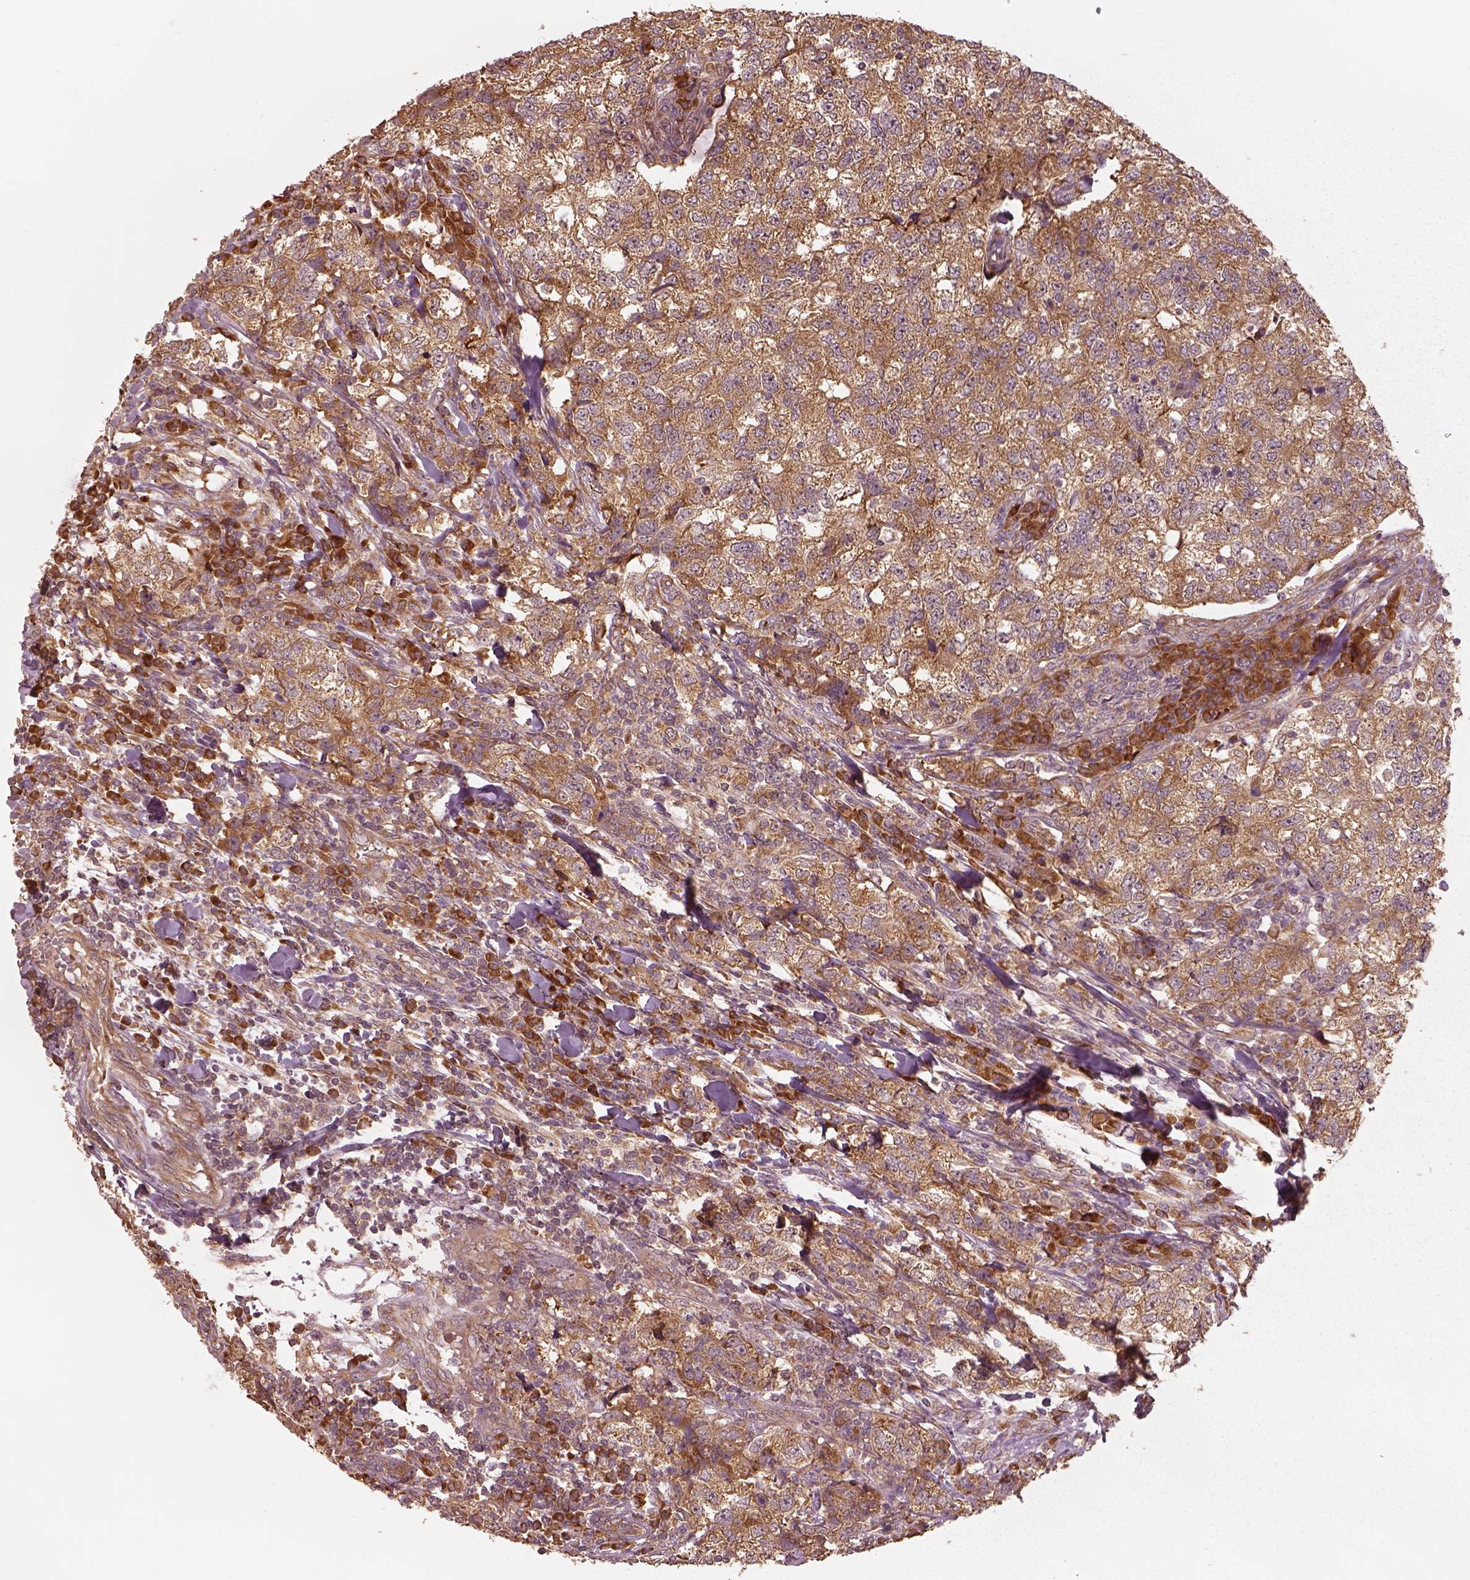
{"staining": {"intensity": "moderate", "quantity": ">75%", "location": "cytoplasmic/membranous"}, "tissue": "breast cancer", "cell_type": "Tumor cells", "image_type": "cancer", "snomed": [{"axis": "morphology", "description": "Duct carcinoma"}, {"axis": "topography", "description": "Breast"}], "caption": "This is an image of IHC staining of breast cancer, which shows moderate positivity in the cytoplasmic/membranous of tumor cells.", "gene": "RPS5", "patient": {"sex": "female", "age": 30}}